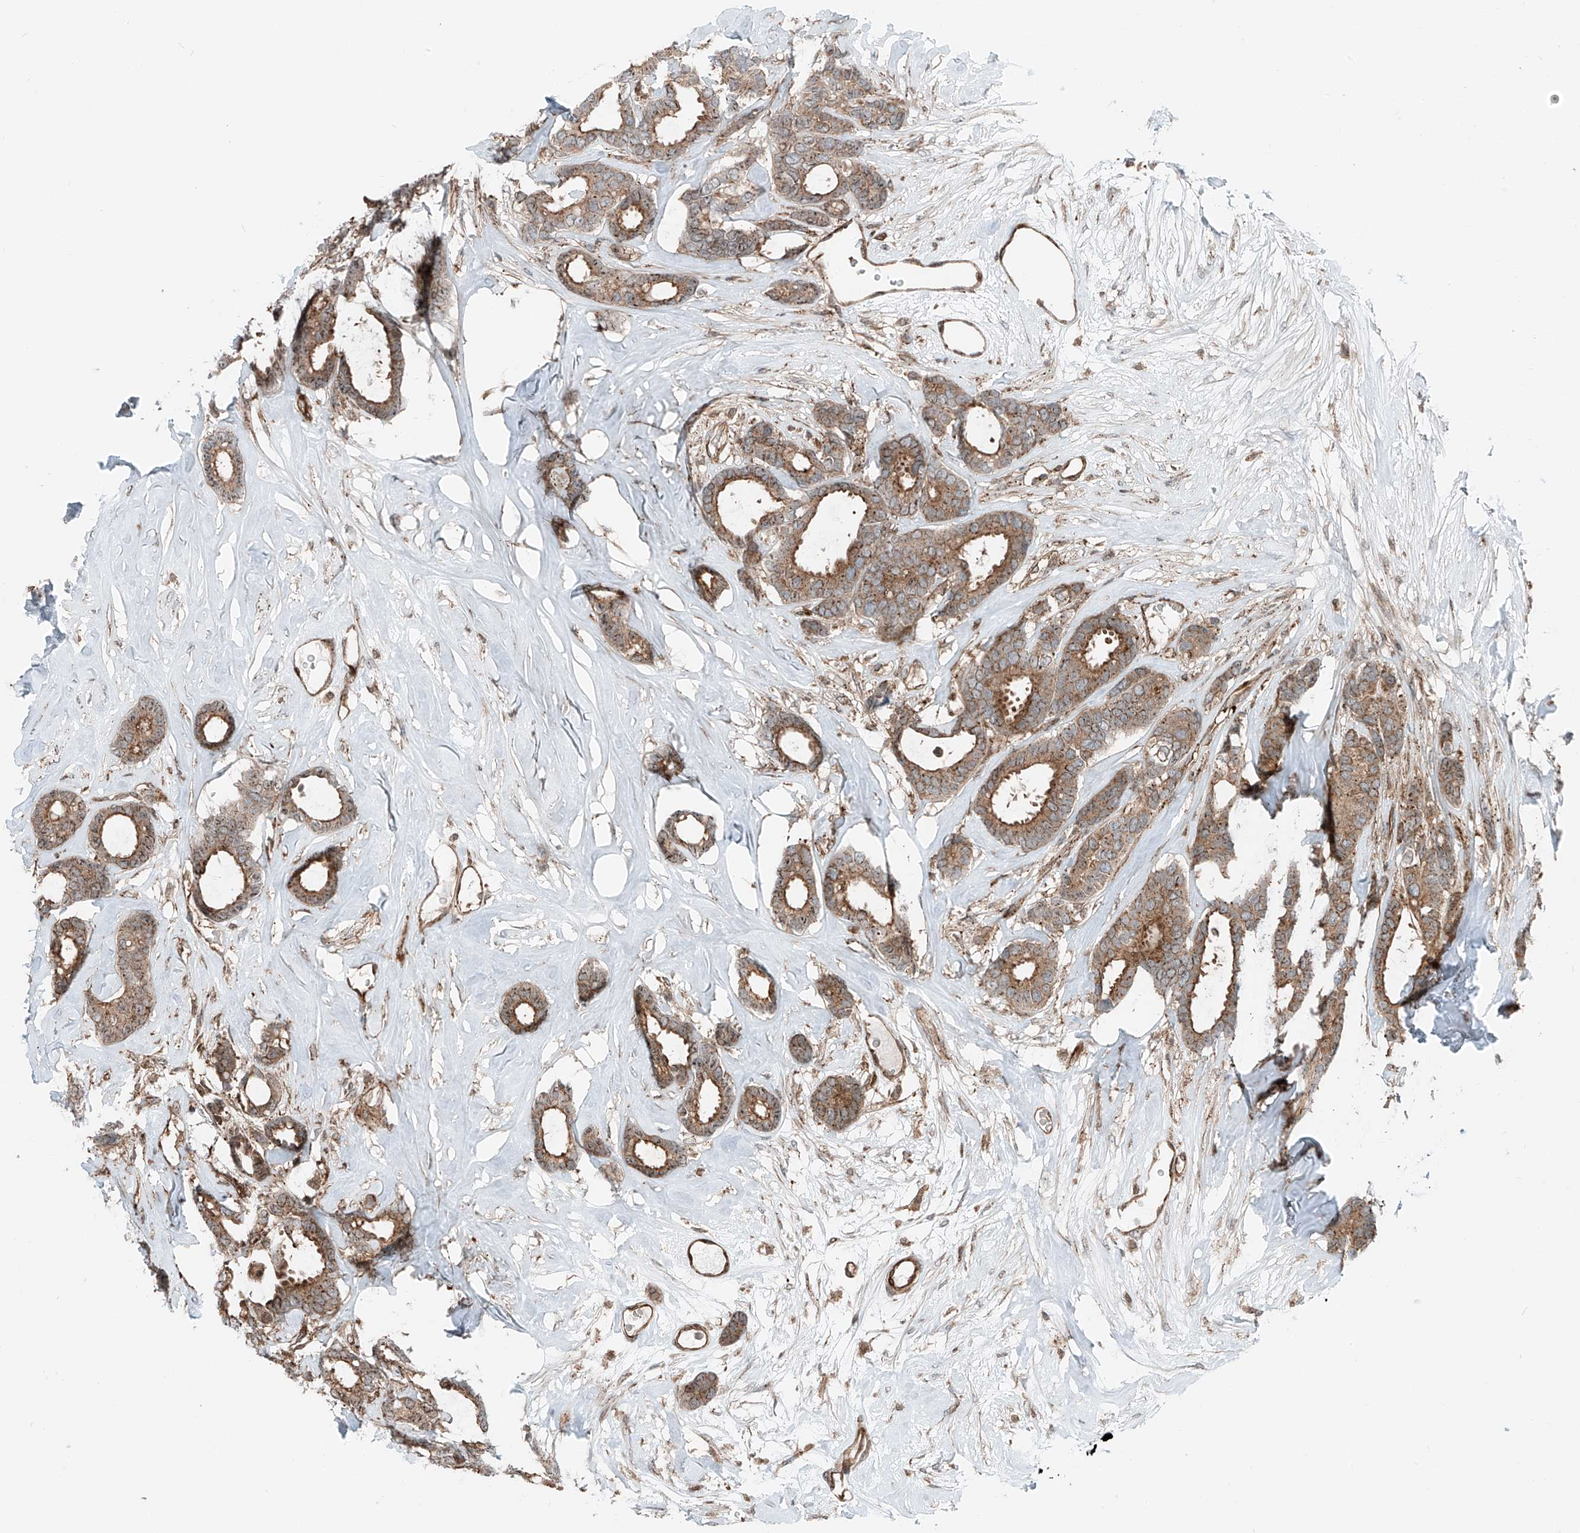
{"staining": {"intensity": "moderate", "quantity": ">75%", "location": "cytoplasmic/membranous"}, "tissue": "breast cancer", "cell_type": "Tumor cells", "image_type": "cancer", "snomed": [{"axis": "morphology", "description": "Duct carcinoma"}, {"axis": "topography", "description": "Breast"}], "caption": "This is an image of IHC staining of breast cancer (invasive ductal carcinoma), which shows moderate positivity in the cytoplasmic/membranous of tumor cells.", "gene": "USP48", "patient": {"sex": "female", "age": 87}}